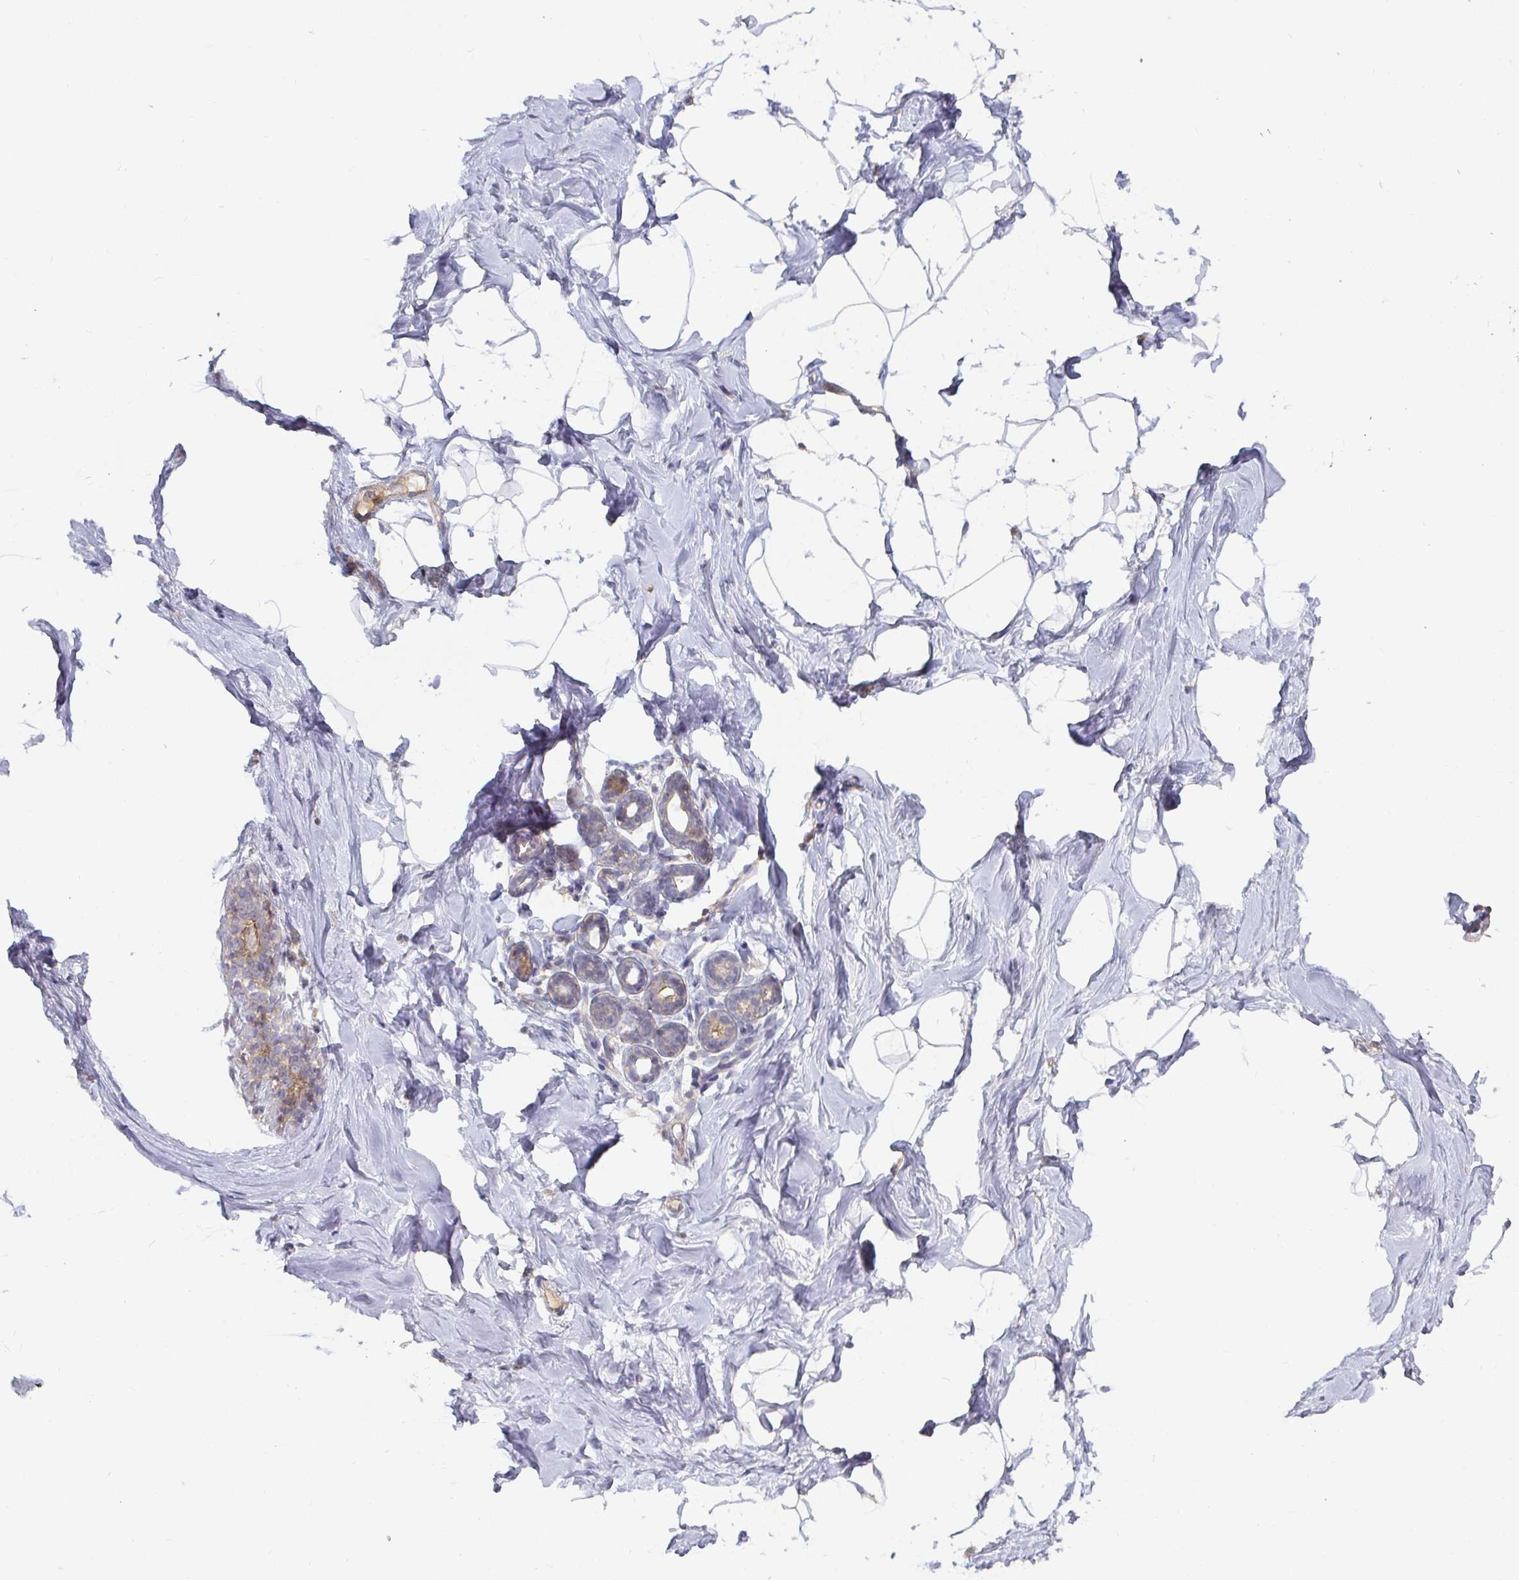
{"staining": {"intensity": "negative", "quantity": "none", "location": "none"}, "tissue": "breast", "cell_type": "Adipocytes", "image_type": "normal", "snomed": [{"axis": "morphology", "description": "Normal tissue, NOS"}, {"axis": "topography", "description": "Breast"}], "caption": "DAB immunohistochemical staining of benign human breast reveals no significant positivity in adipocytes. (Immunohistochemistry (ihc), brightfield microscopy, high magnification).", "gene": "CDH18", "patient": {"sex": "female", "age": 32}}